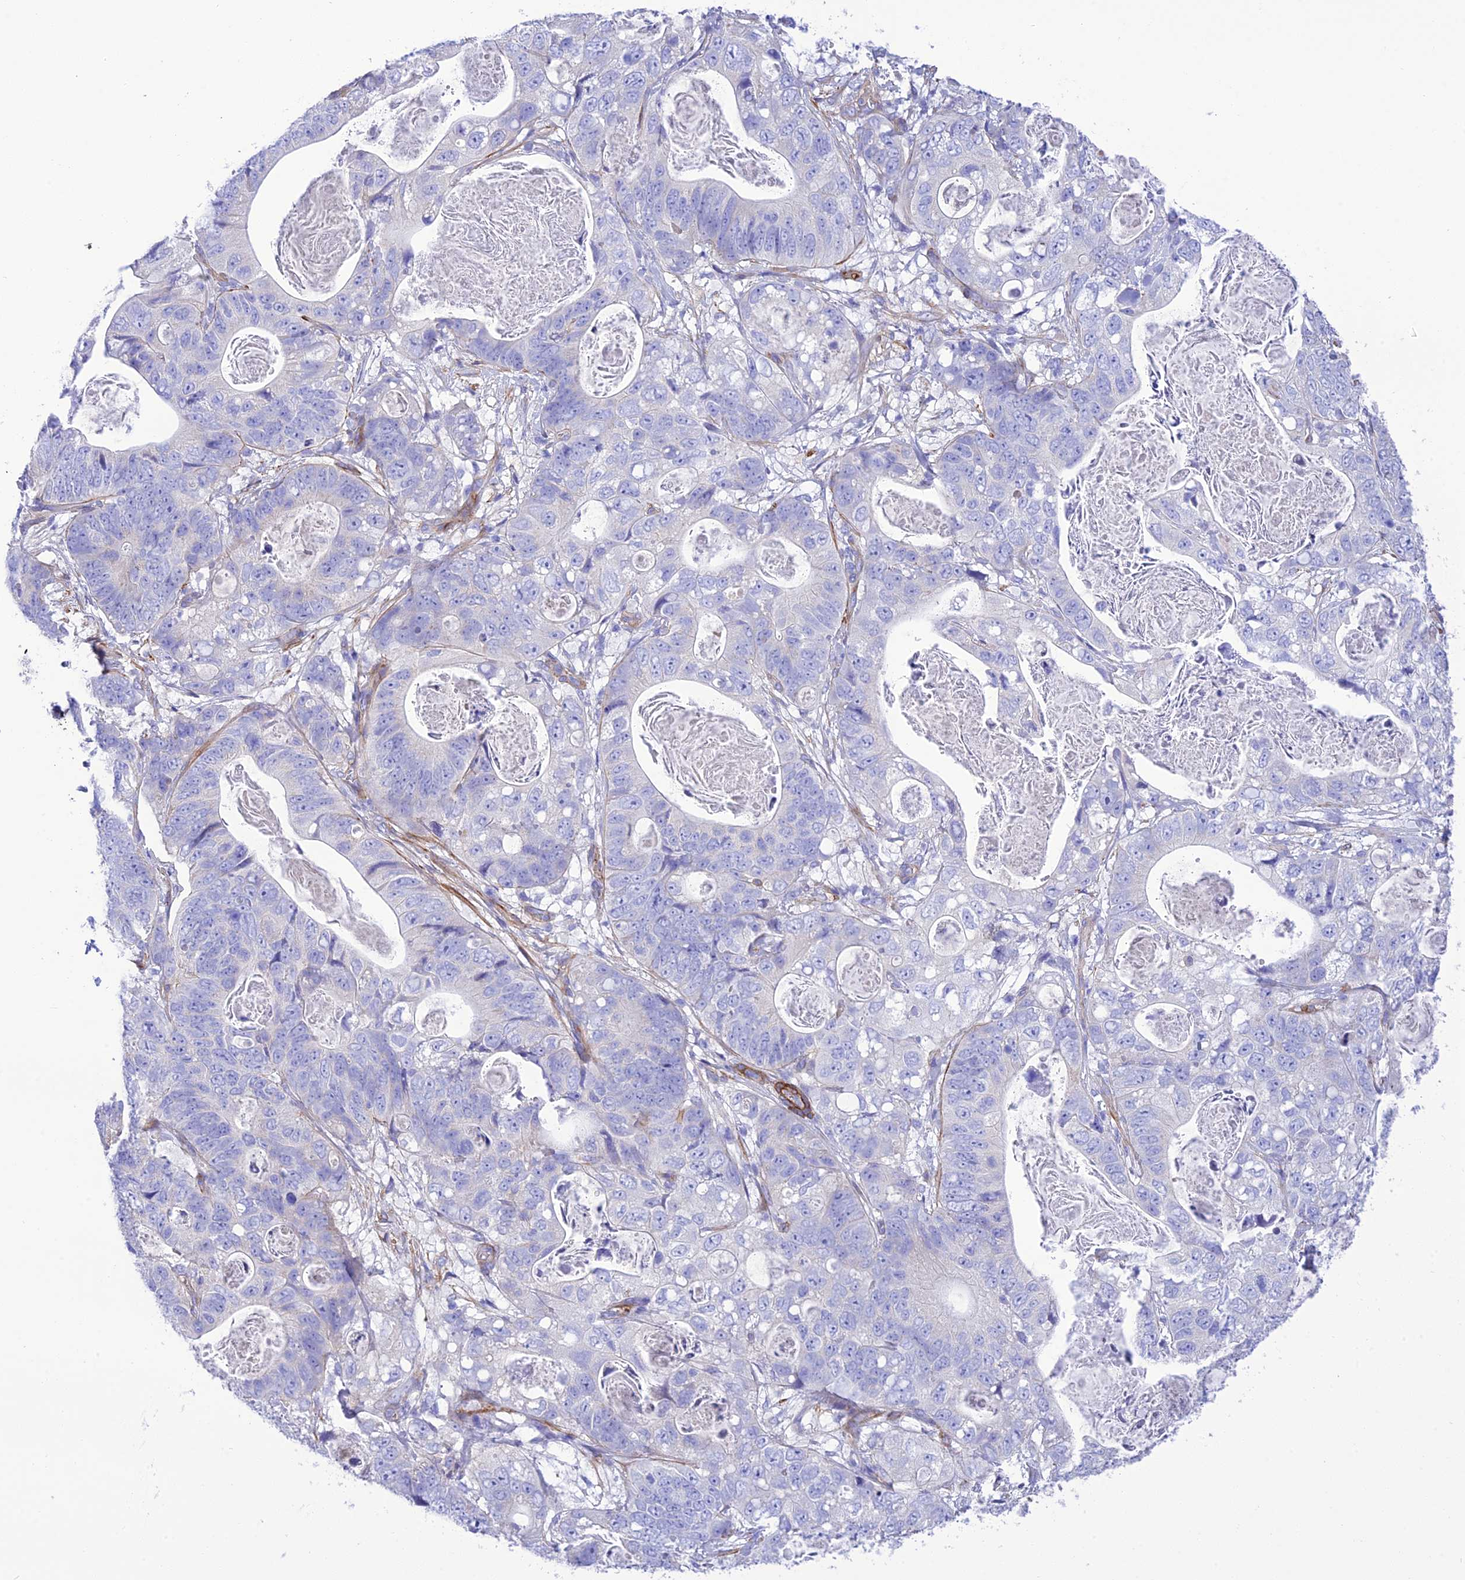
{"staining": {"intensity": "negative", "quantity": "none", "location": "none"}, "tissue": "stomach cancer", "cell_type": "Tumor cells", "image_type": "cancer", "snomed": [{"axis": "morphology", "description": "Normal tissue, NOS"}, {"axis": "morphology", "description": "Adenocarcinoma, NOS"}, {"axis": "topography", "description": "Stomach"}], "caption": "Tumor cells are negative for protein expression in human stomach cancer (adenocarcinoma).", "gene": "FRA10AC1", "patient": {"sex": "female", "age": 89}}